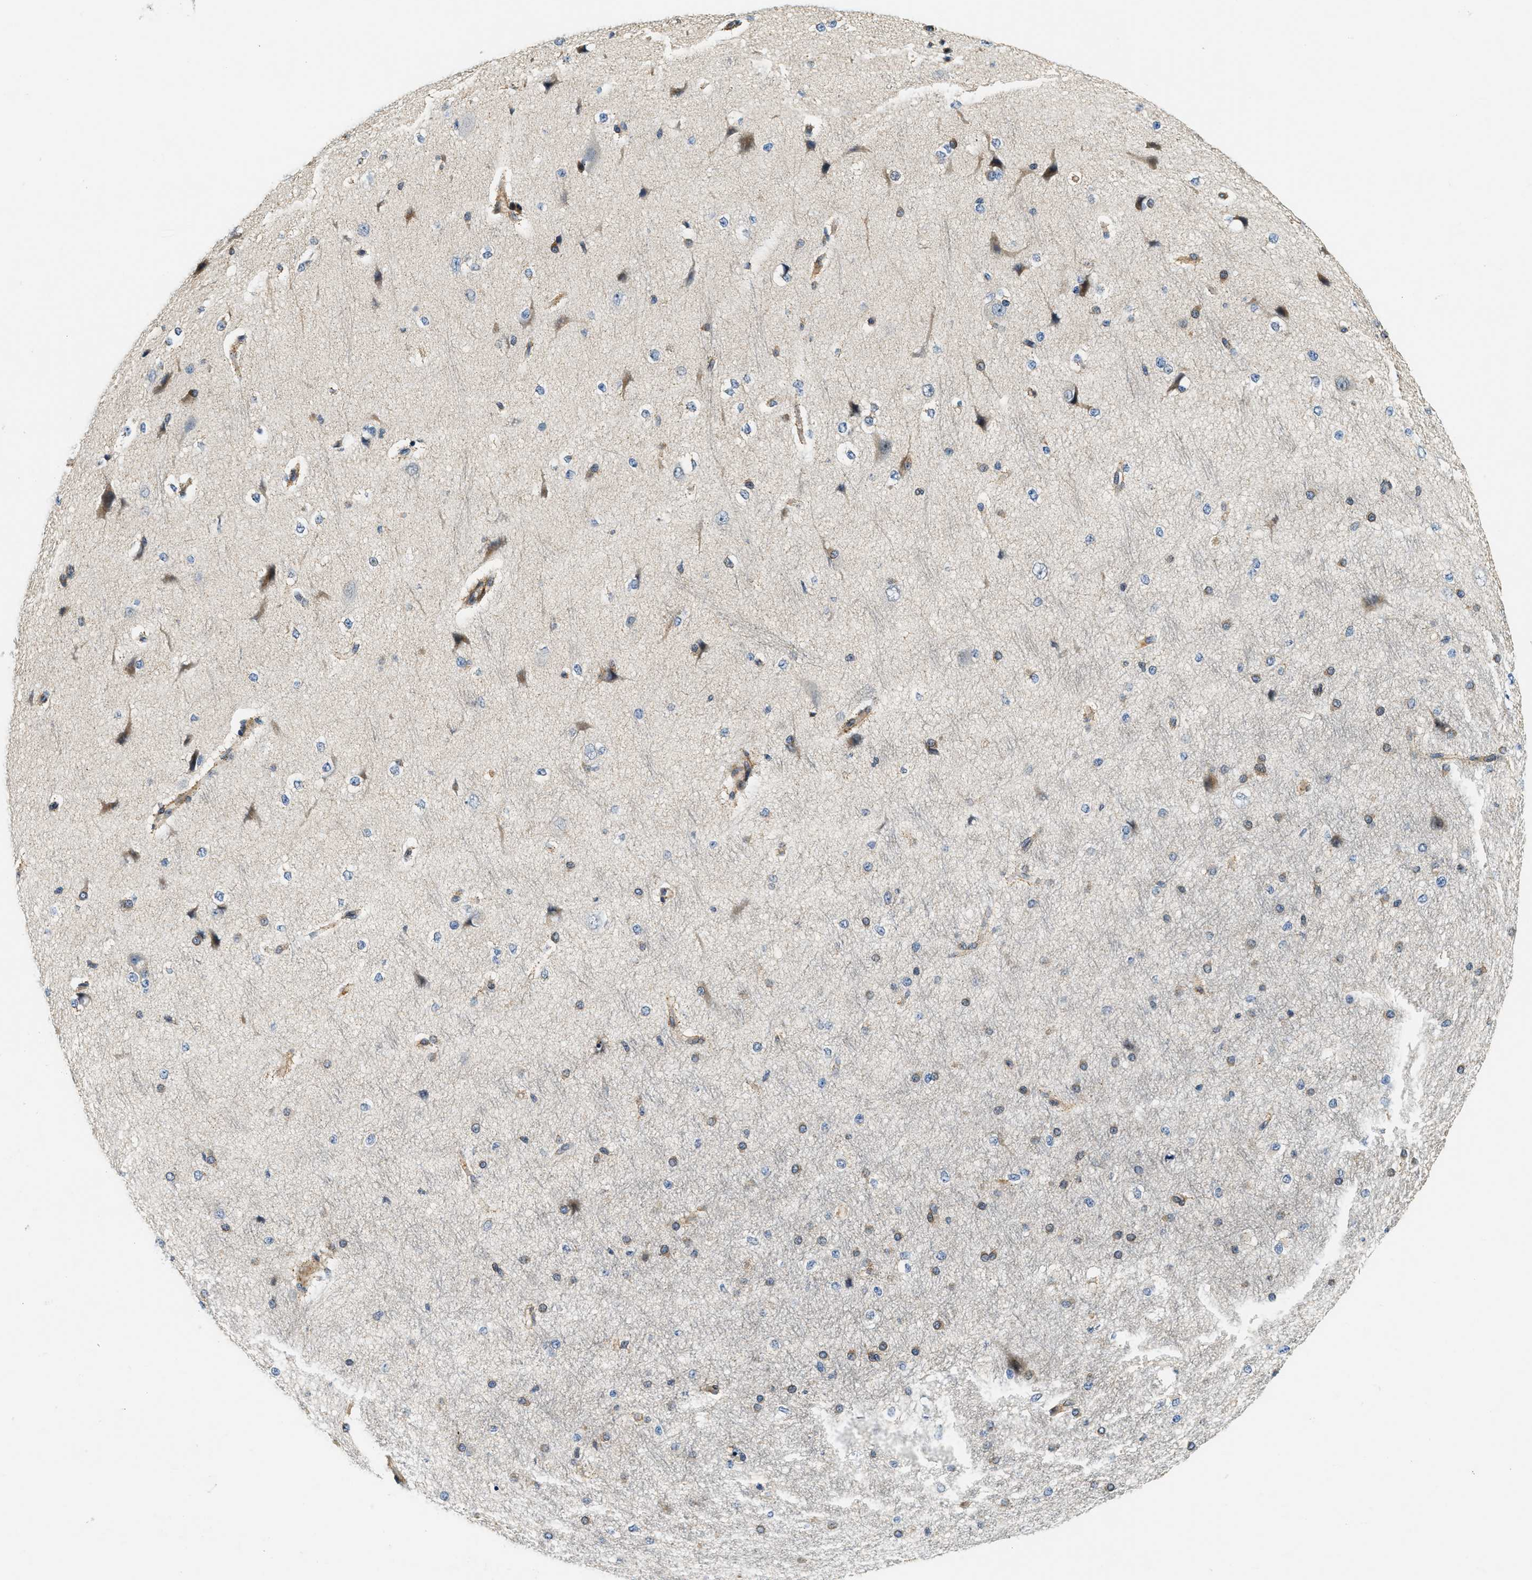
{"staining": {"intensity": "moderate", "quantity": ">75%", "location": "cytoplasmic/membranous"}, "tissue": "cerebral cortex", "cell_type": "Endothelial cells", "image_type": "normal", "snomed": [{"axis": "morphology", "description": "Normal tissue, NOS"}, {"axis": "morphology", "description": "Developmental malformation"}, {"axis": "topography", "description": "Cerebral cortex"}], "caption": "Protein staining shows moderate cytoplasmic/membranous staining in approximately >75% of endothelial cells in unremarkable cerebral cortex. (IHC, brightfield microscopy, high magnification).", "gene": "SAMD9", "patient": {"sex": "female", "age": 30}}